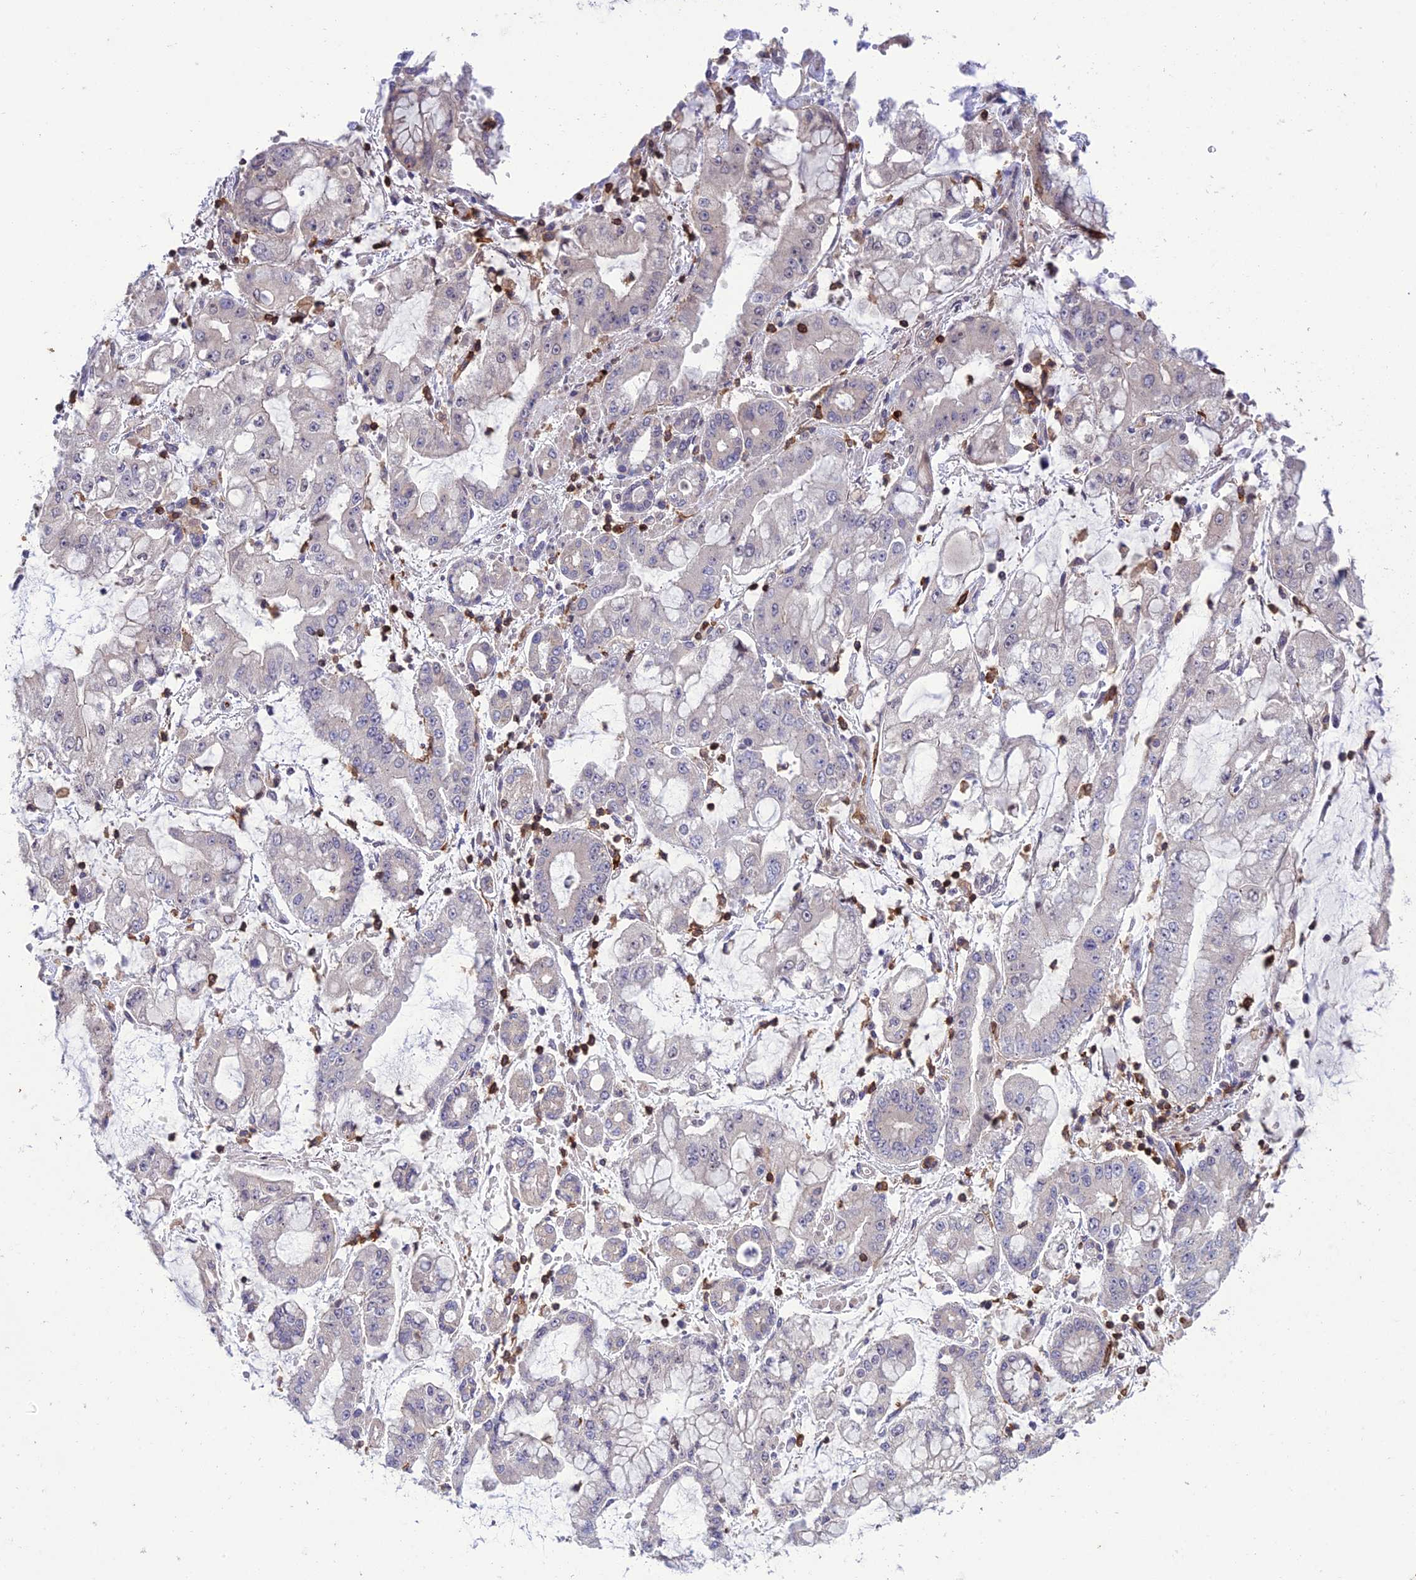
{"staining": {"intensity": "negative", "quantity": "none", "location": "none"}, "tissue": "stomach cancer", "cell_type": "Tumor cells", "image_type": "cancer", "snomed": [{"axis": "morphology", "description": "Adenocarcinoma, NOS"}, {"axis": "topography", "description": "Stomach"}], "caption": "IHC micrograph of neoplastic tissue: stomach cancer (adenocarcinoma) stained with DAB shows no significant protein expression in tumor cells.", "gene": "FAM76A", "patient": {"sex": "male", "age": 76}}